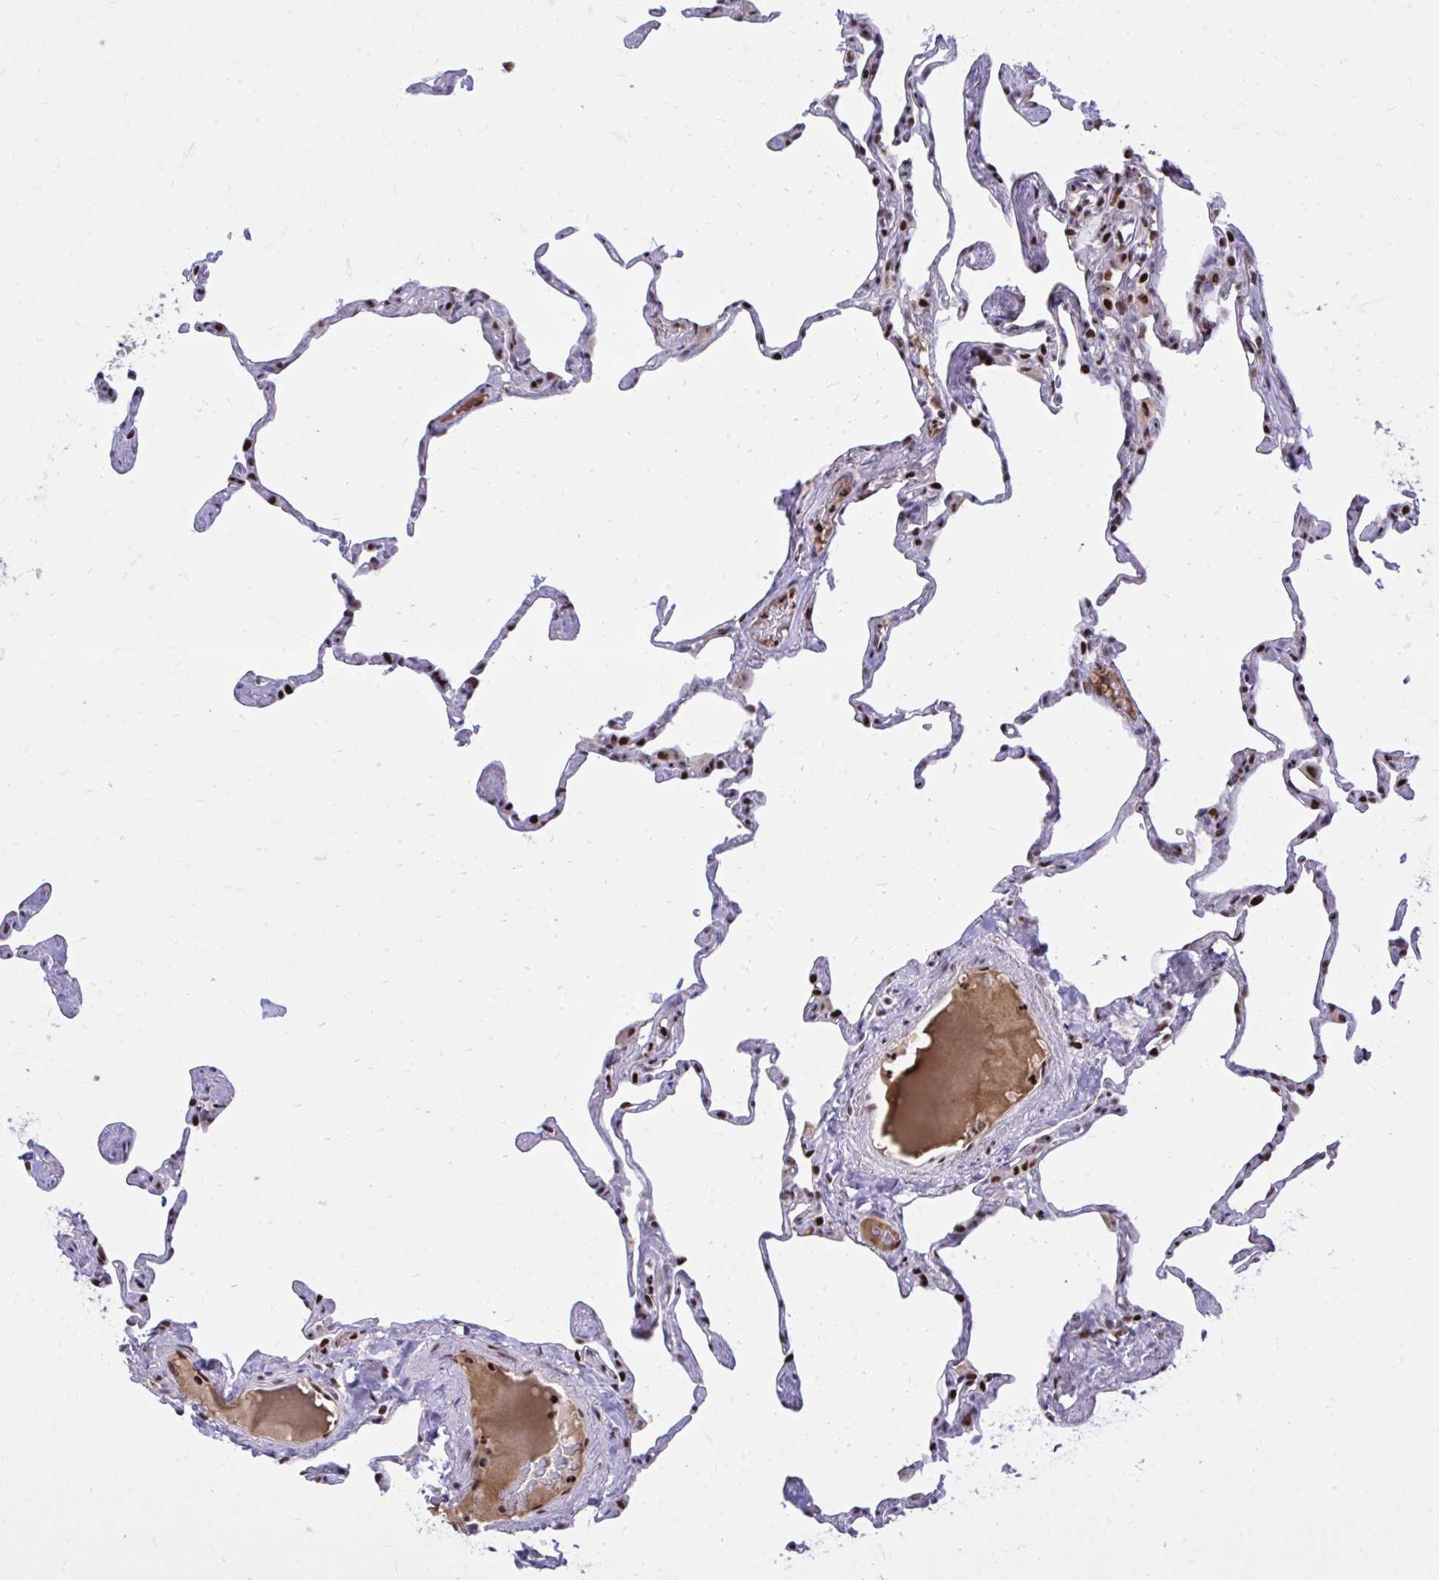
{"staining": {"intensity": "strong", "quantity": "25%-75%", "location": "nuclear"}, "tissue": "lung", "cell_type": "Alveolar cells", "image_type": "normal", "snomed": [{"axis": "morphology", "description": "Normal tissue, NOS"}, {"axis": "topography", "description": "Lung"}], "caption": "Brown immunohistochemical staining in benign lung reveals strong nuclear staining in about 25%-75% of alveolar cells.", "gene": "C14orf39", "patient": {"sex": "male", "age": 65}}